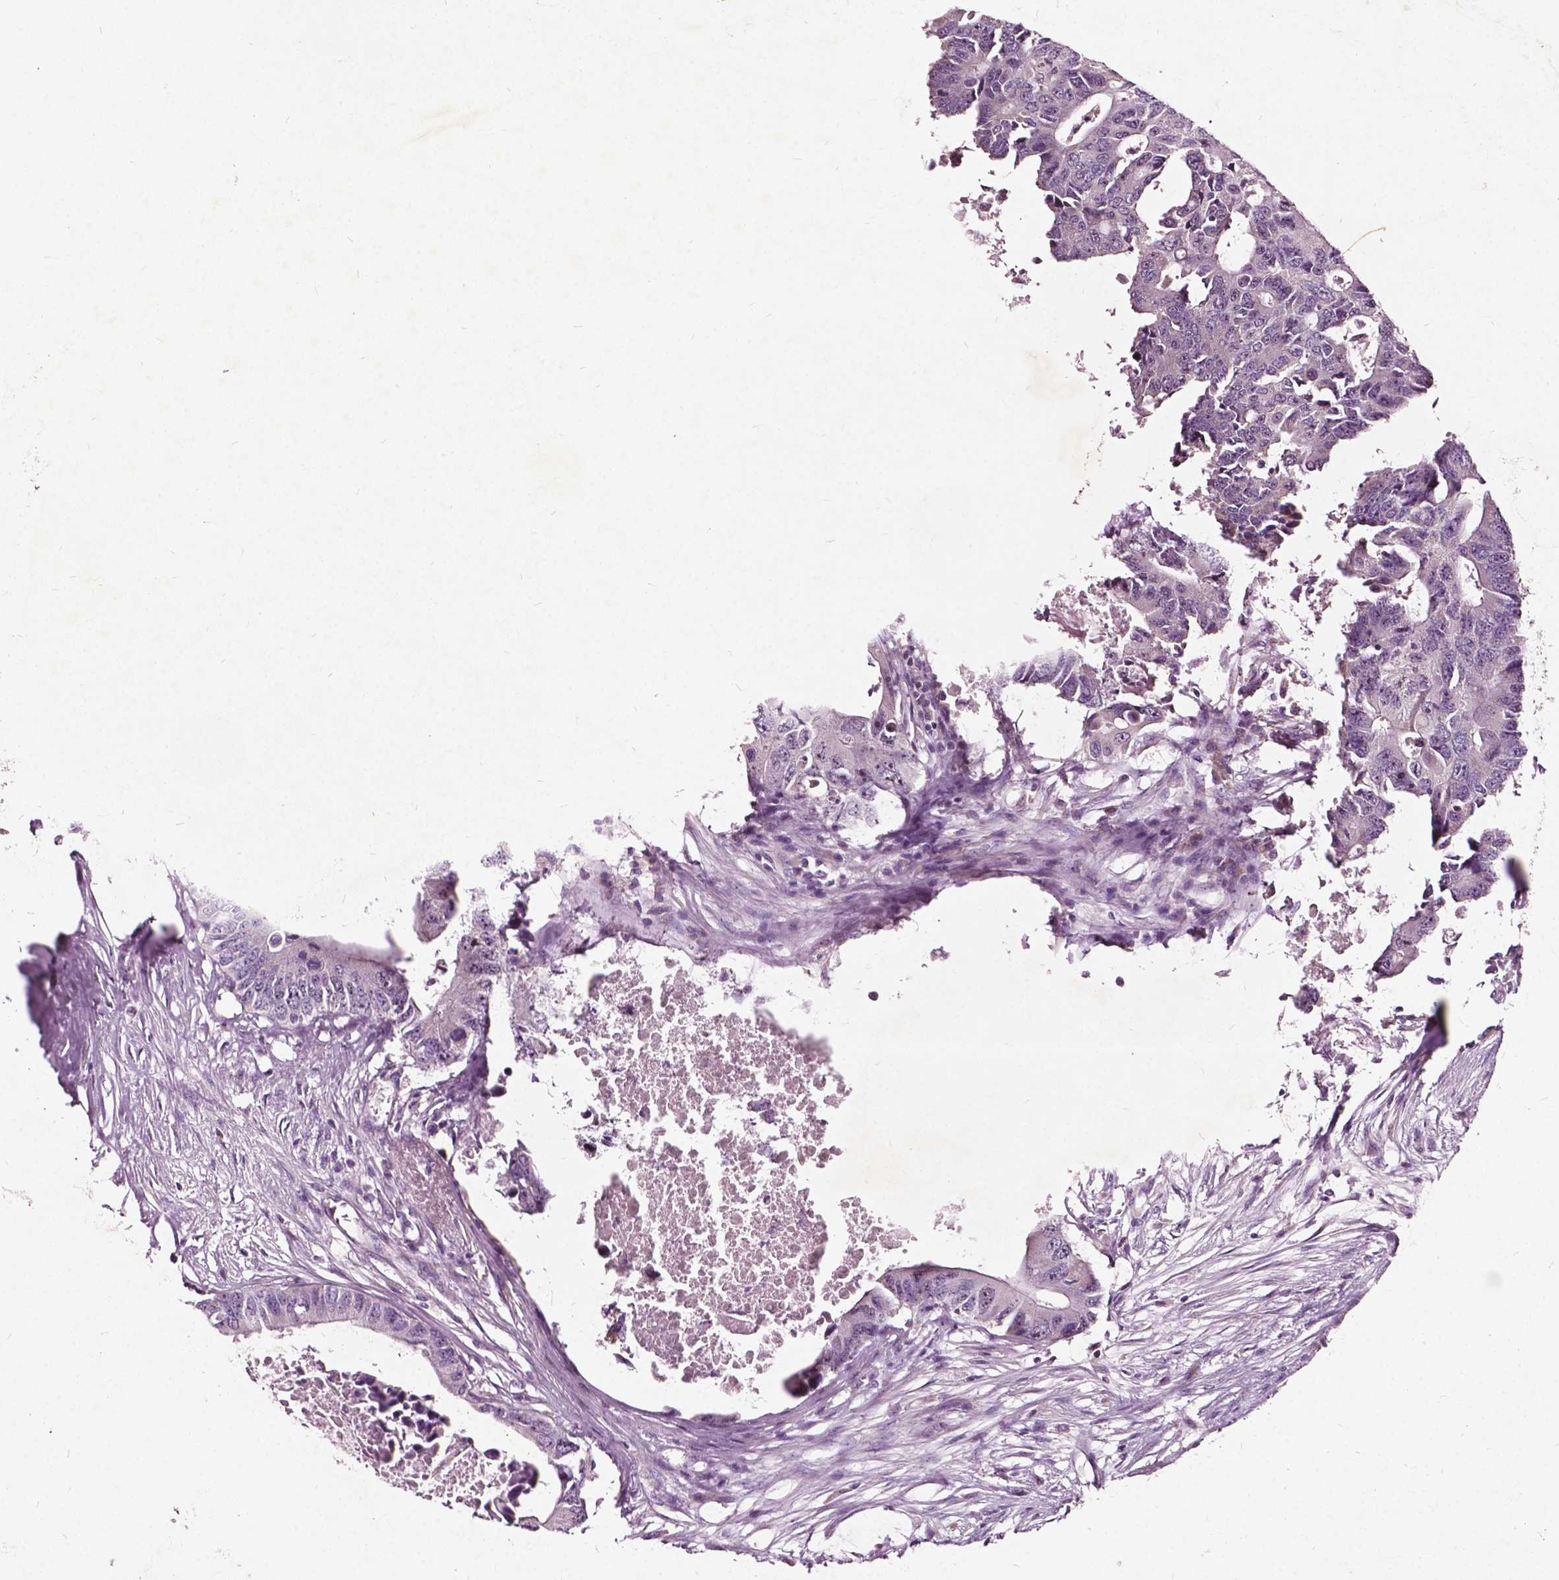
{"staining": {"intensity": "negative", "quantity": "none", "location": "none"}, "tissue": "colorectal cancer", "cell_type": "Tumor cells", "image_type": "cancer", "snomed": [{"axis": "morphology", "description": "Adenocarcinoma, NOS"}, {"axis": "topography", "description": "Colon"}], "caption": "A micrograph of colorectal cancer (adenocarcinoma) stained for a protein demonstrates no brown staining in tumor cells.", "gene": "ODF3L2", "patient": {"sex": "male", "age": 71}}